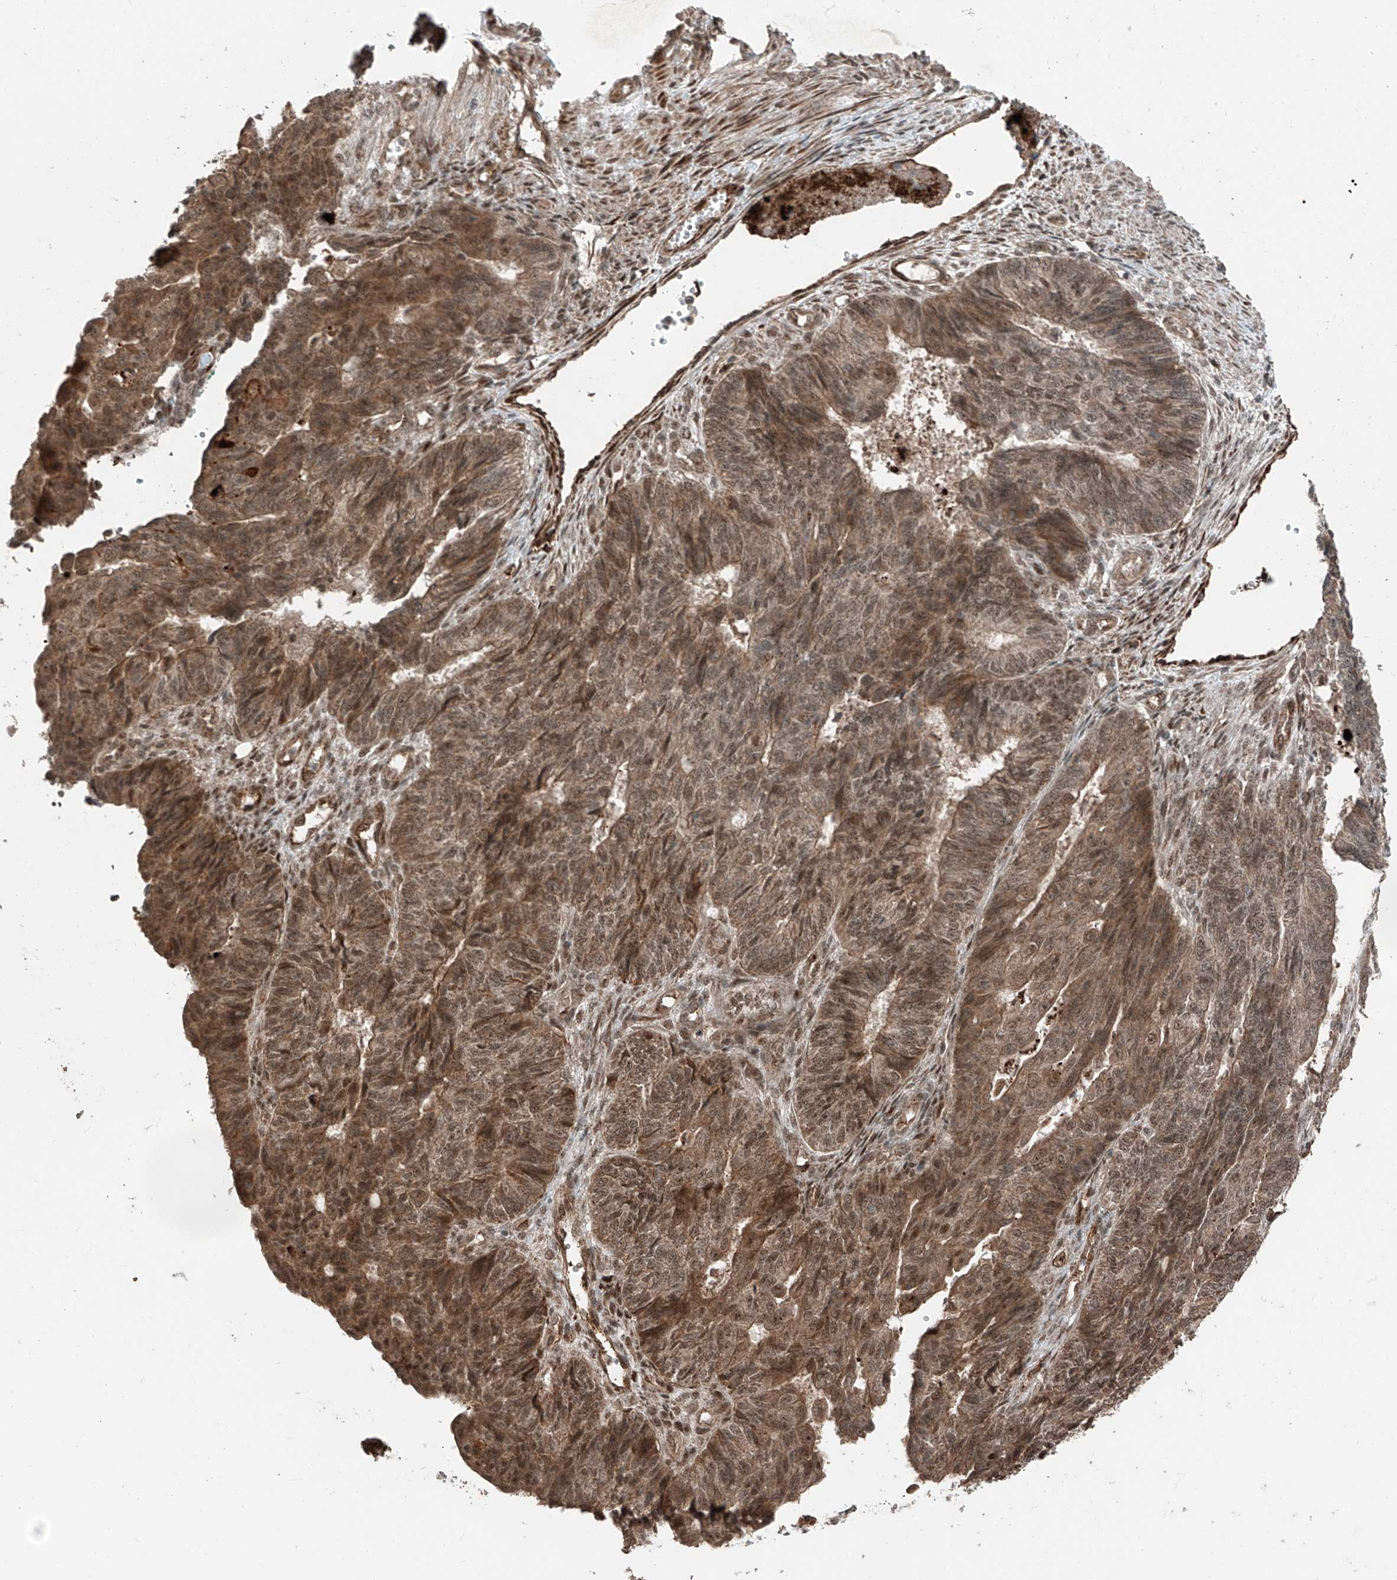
{"staining": {"intensity": "moderate", "quantity": ">75%", "location": "cytoplasmic/membranous,nuclear"}, "tissue": "endometrial cancer", "cell_type": "Tumor cells", "image_type": "cancer", "snomed": [{"axis": "morphology", "description": "Adenocarcinoma, NOS"}, {"axis": "topography", "description": "Endometrium"}], "caption": "Tumor cells demonstrate medium levels of moderate cytoplasmic/membranous and nuclear staining in about >75% of cells in human endometrial cancer (adenocarcinoma). Using DAB (brown) and hematoxylin (blue) stains, captured at high magnification using brightfield microscopy.", "gene": "ZNF620", "patient": {"sex": "female", "age": 32}}